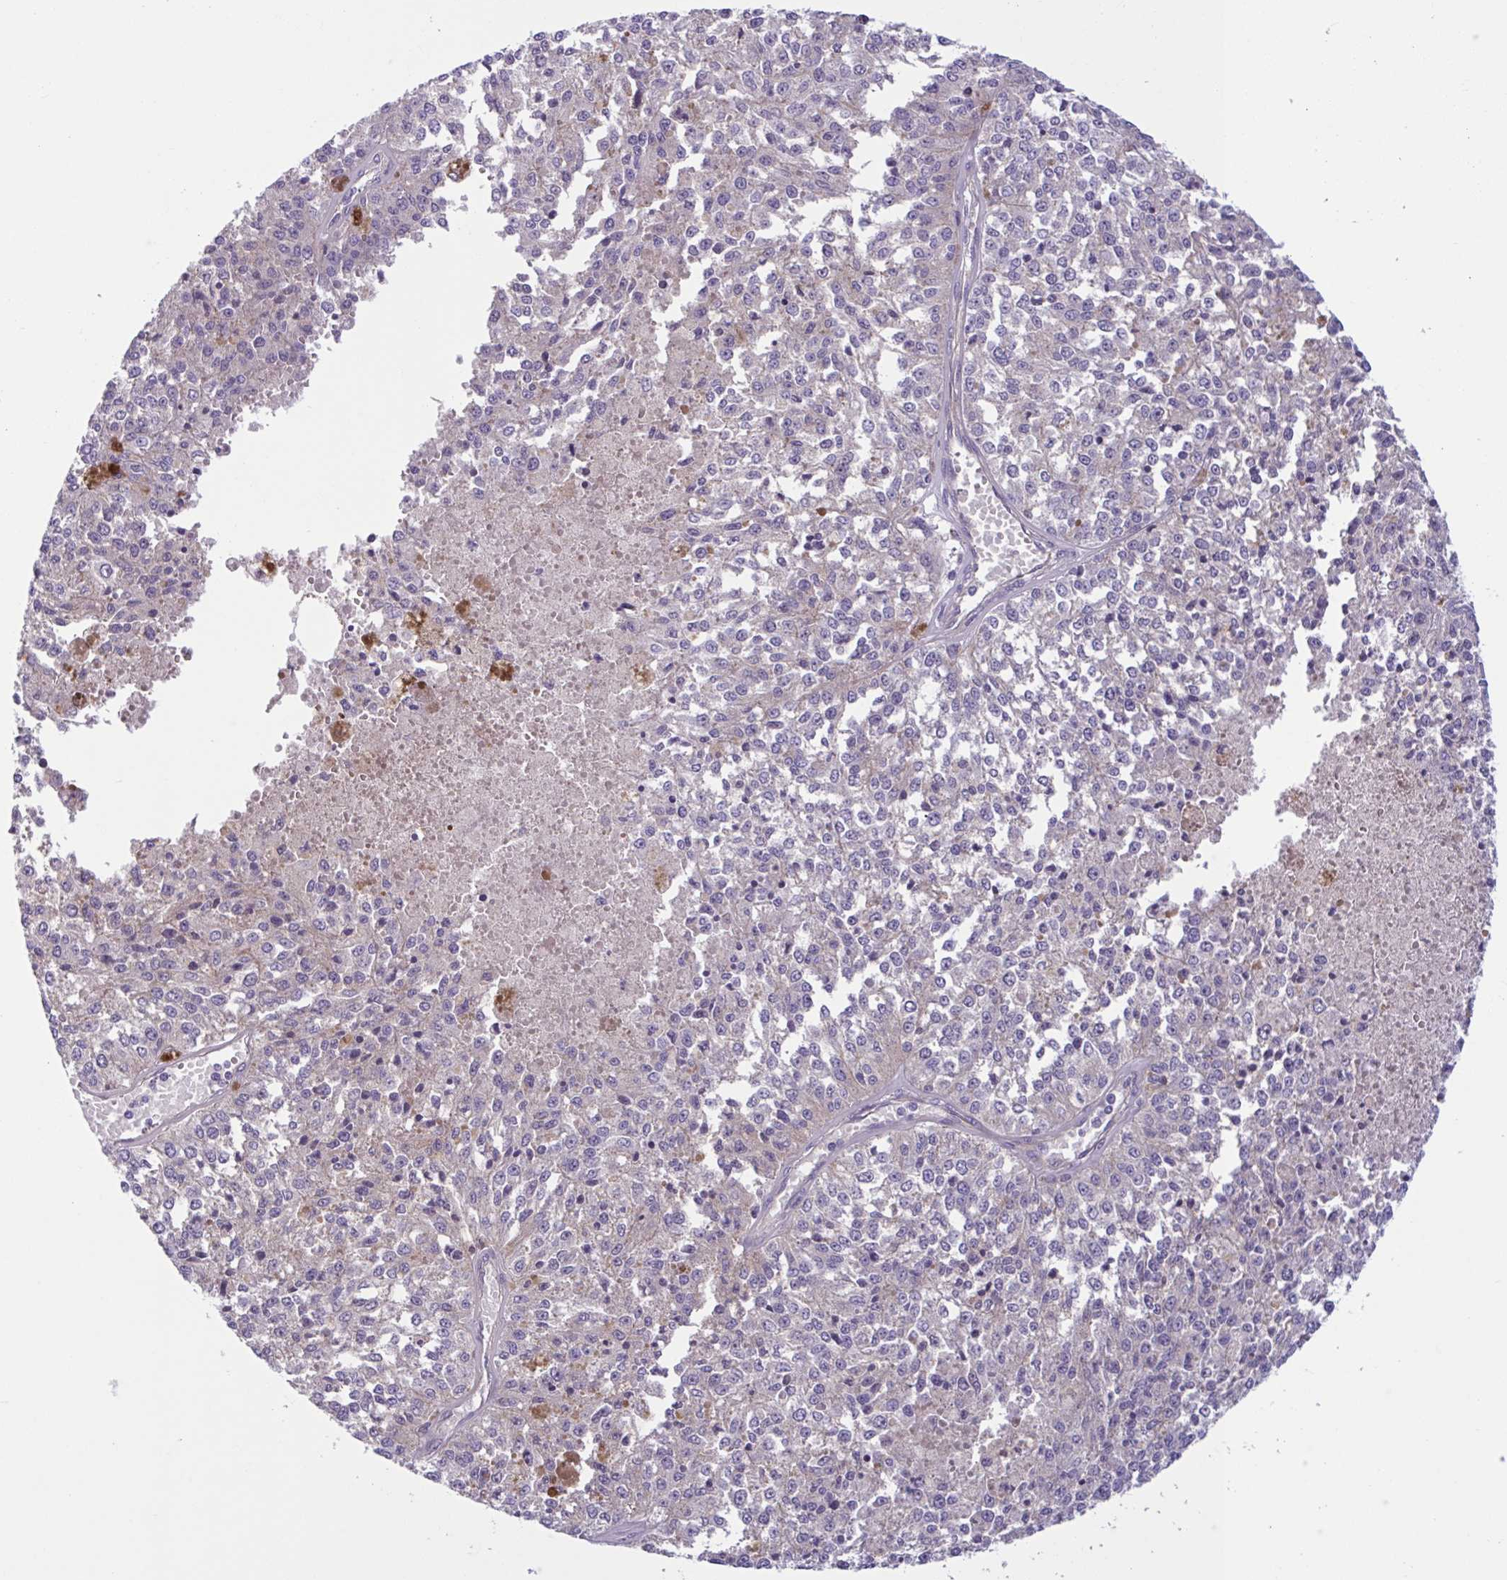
{"staining": {"intensity": "negative", "quantity": "none", "location": "none"}, "tissue": "melanoma", "cell_type": "Tumor cells", "image_type": "cancer", "snomed": [{"axis": "morphology", "description": "Malignant melanoma, Metastatic site"}, {"axis": "topography", "description": "Lymph node"}], "caption": "Tumor cells are negative for brown protein staining in melanoma.", "gene": "TTC7B", "patient": {"sex": "female", "age": 64}}